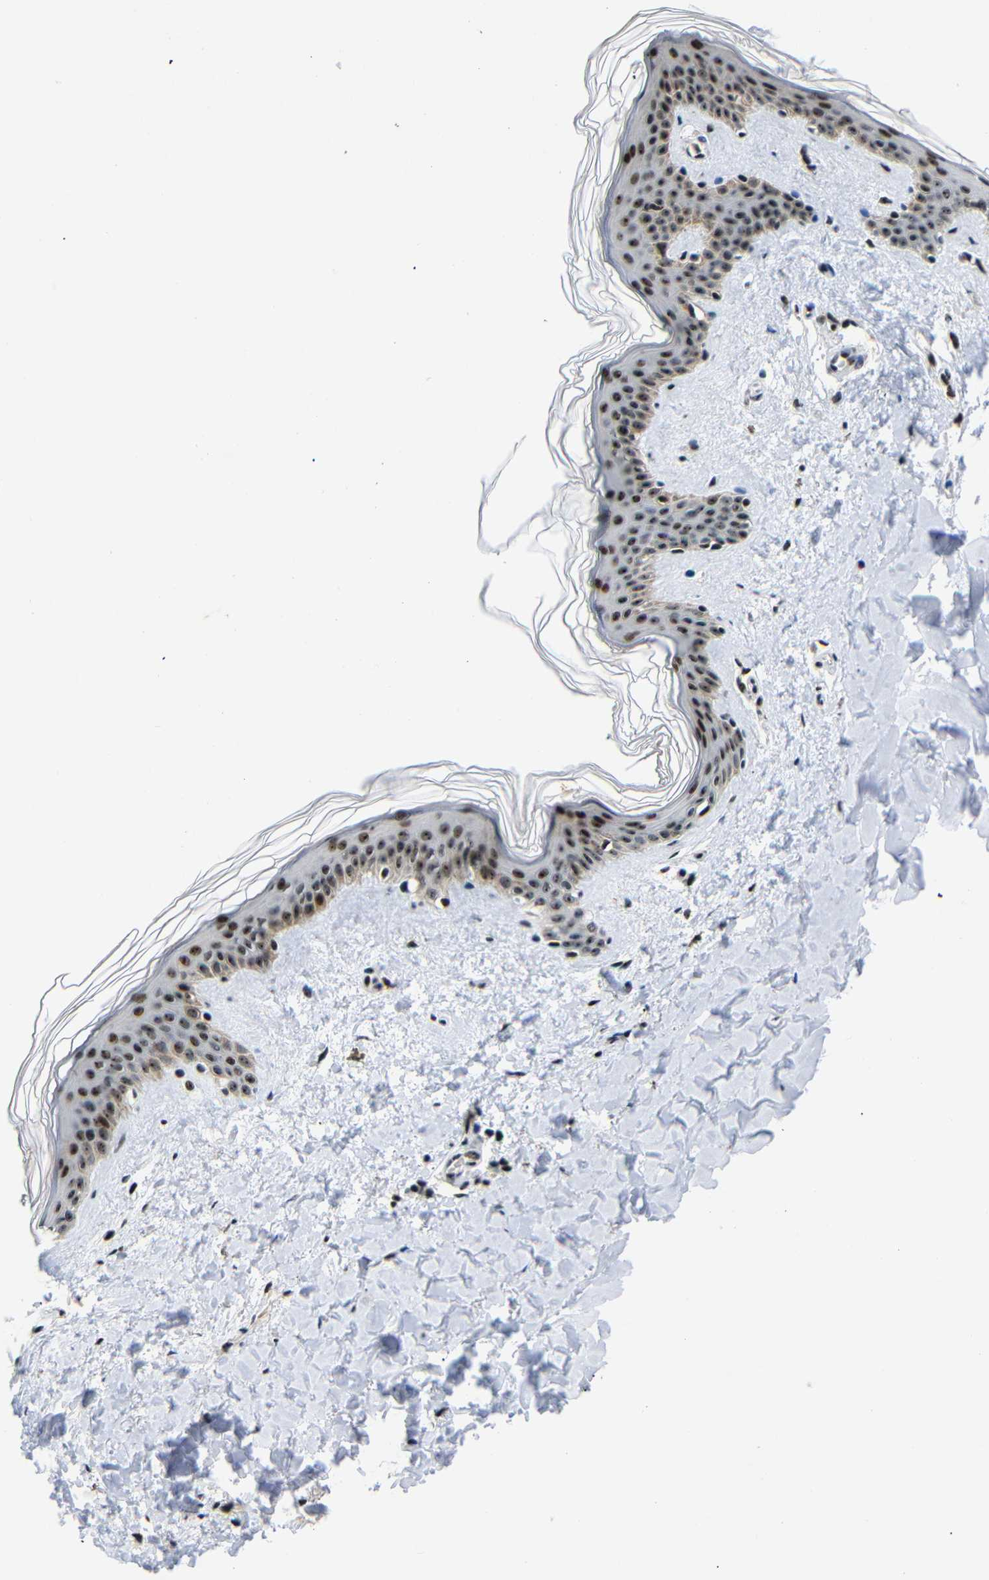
{"staining": {"intensity": "strong", "quantity": ">75%", "location": "nuclear"}, "tissue": "skin", "cell_type": "Fibroblasts", "image_type": "normal", "snomed": [{"axis": "morphology", "description": "Normal tissue, NOS"}, {"axis": "topography", "description": "Skin"}], "caption": "The image demonstrates immunohistochemical staining of benign skin. There is strong nuclear expression is appreciated in about >75% of fibroblasts. (DAB (3,3'-diaminobenzidine) IHC with brightfield microscopy, high magnification).", "gene": "SETDB2", "patient": {"sex": "female", "age": 41}}